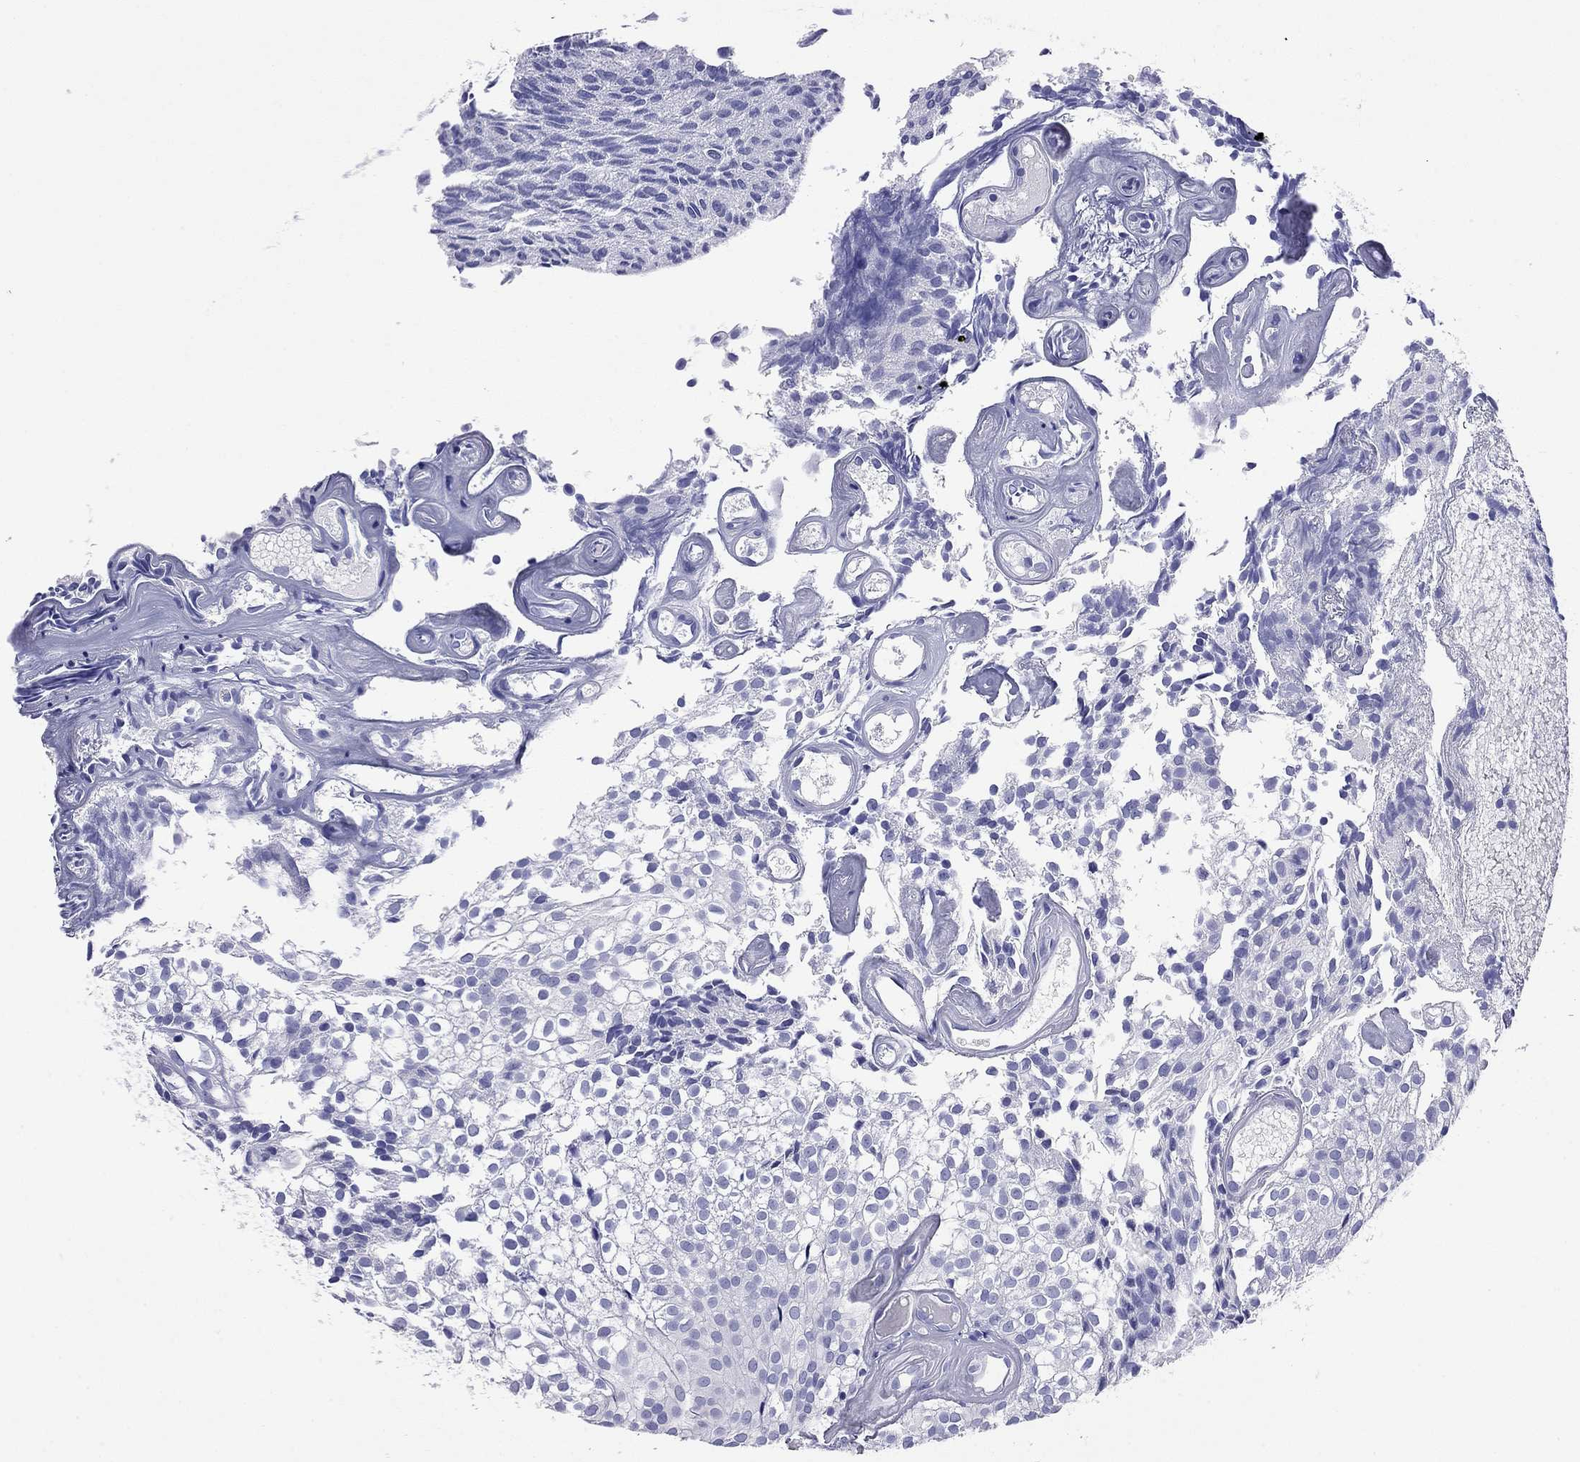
{"staining": {"intensity": "negative", "quantity": "none", "location": "none"}, "tissue": "urothelial cancer", "cell_type": "Tumor cells", "image_type": "cancer", "snomed": [{"axis": "morphology", "description": "Urothelial carcinoma, Low grade"}, {"axis": "topography", "description": "Urinary bladder"}], "caption": "Immunohistochemistry (IHC) histopathology image of low-grade urothelial carcinoma stained for a protein (brown), which demonstrates no positivity in tumor cells.", "gene": "FIGLA", "patient": {"sex": "male", "age": 89}}